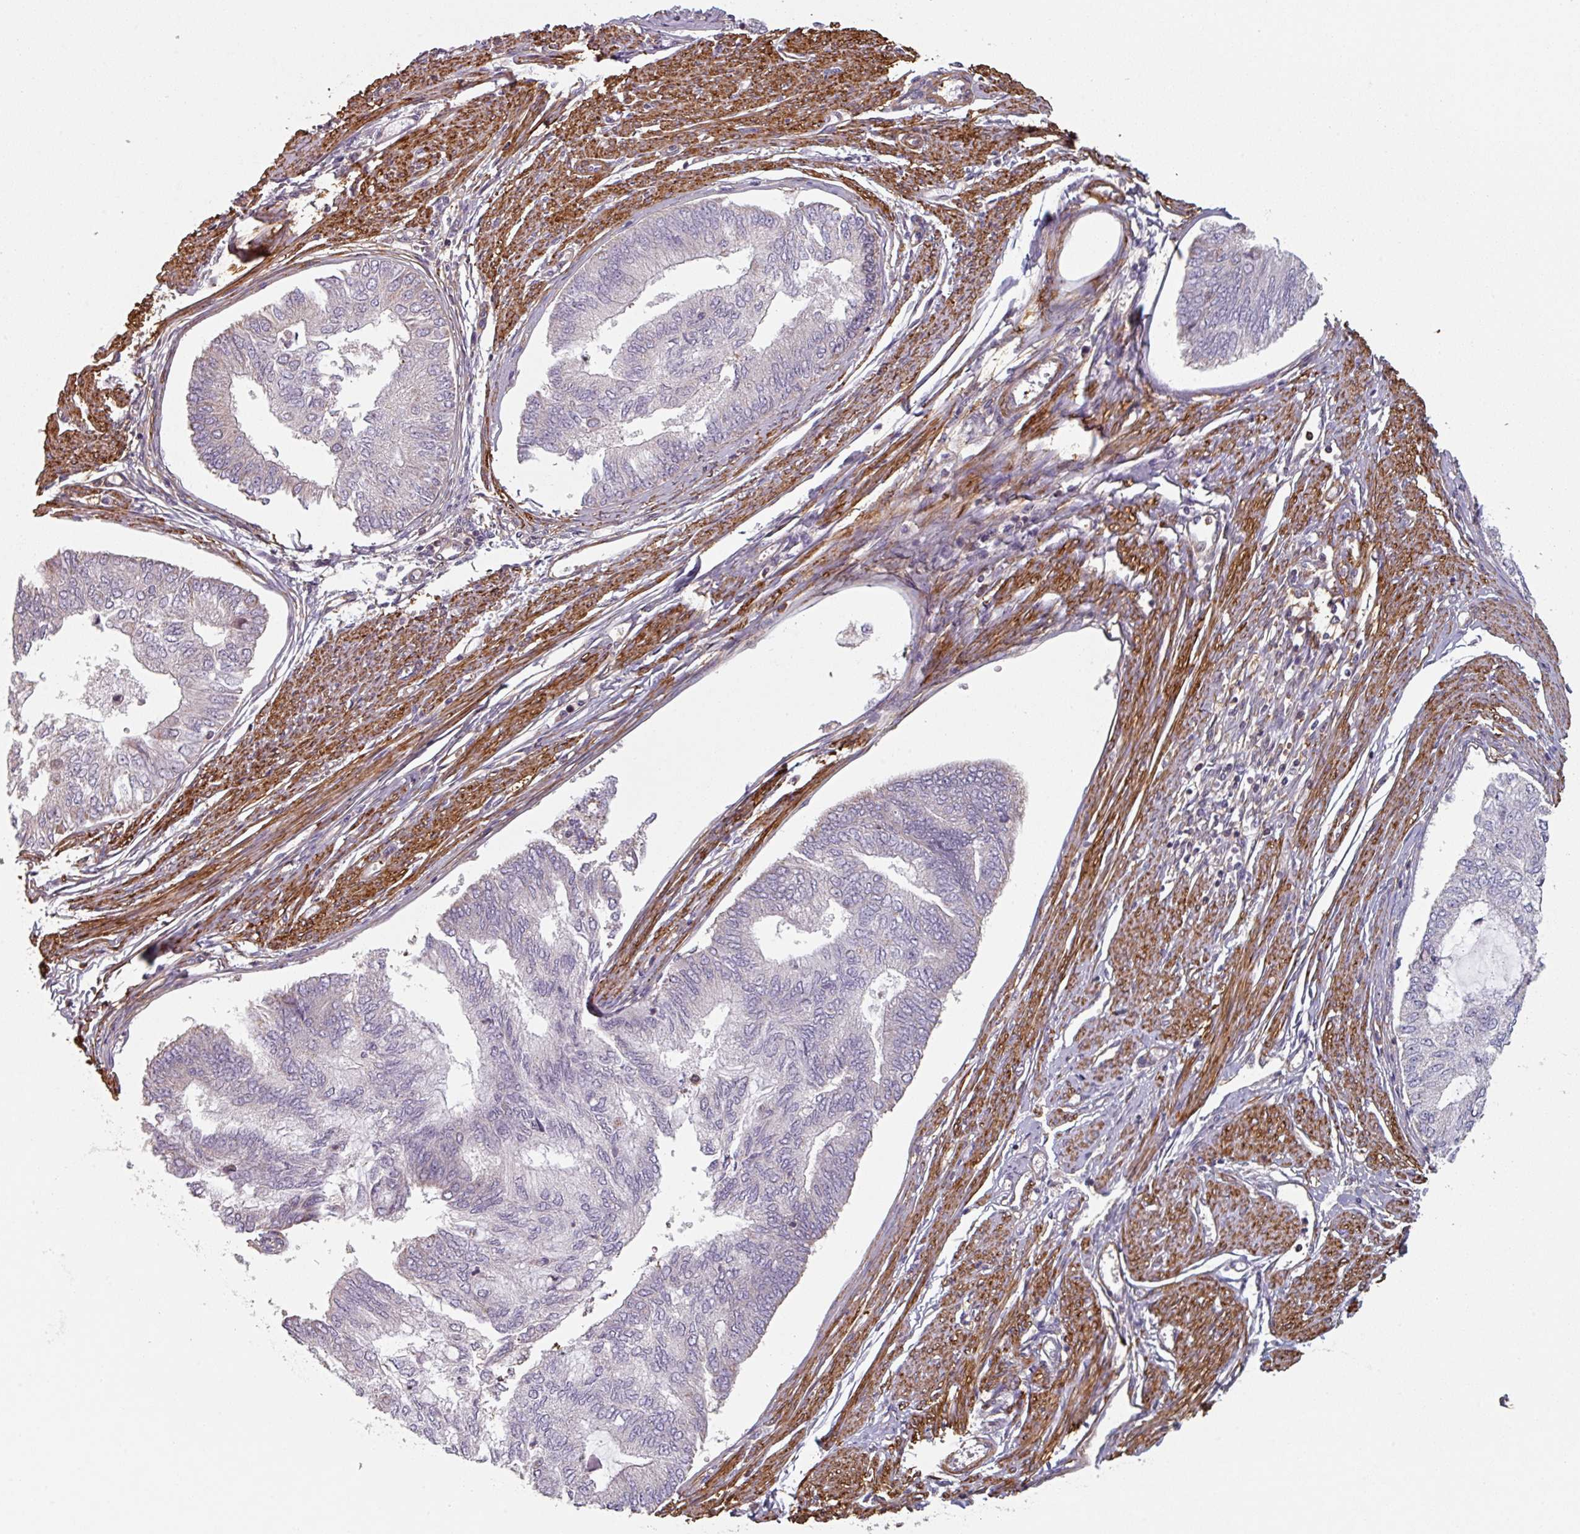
{"staining": {"intensity": "negative", "quantity": "none", "location": "none"}, "tissue": "endometrial cancer", "cell_type": "Tumor cells", "image_type": "cancer", "snomed": [{"axis": "morphology", "description": "Adenocarcinoma, NOS"}, {"axis": "topography", "description": "Endometrium"}], "caption": "Immunohistochemistry histopathology image of neoplastic tissue: human endometrial cancer (adenocarcinoma) stained with DAB (3,3'-diaminobenzidine) reveals no significant protein positivity in tumor cells. (DAB immunohistochemistry (IHC) with hematoxylin counter stain).", "gene": "GSTA4", "patient": {"sex": "female", "age": 68}}